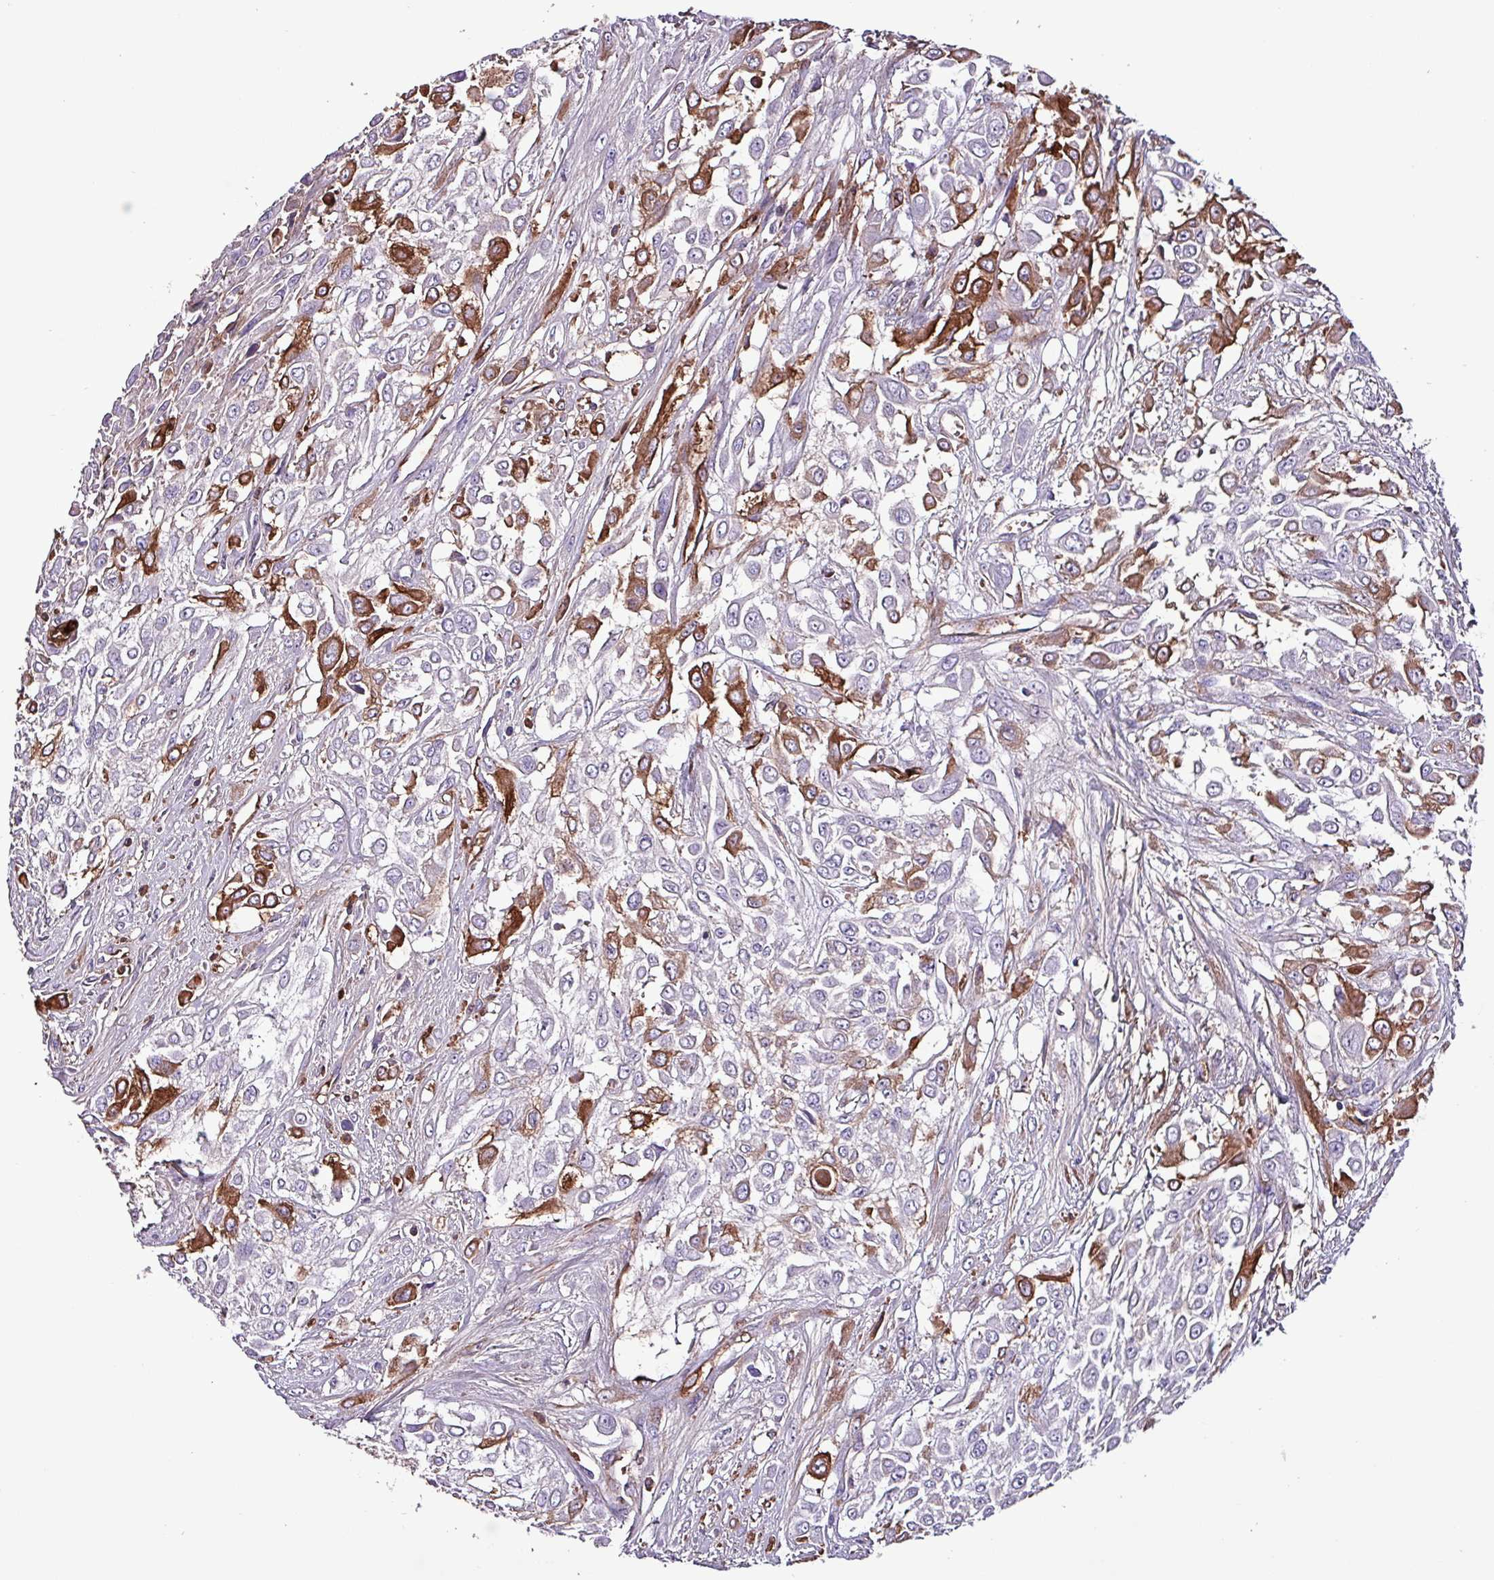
{"staining": {"intensity": "strong", "quantity": "<25%", "location": "cytoplasmic/membranous"}, "tissue": "urothelial cancer", "cell_type": "Tumor cells", "image_type": "cancer", "snomed": [{"axis": "morphology", "description": "Urothelial carcinoma, High grade"}, {"axis": "topography", "description": "Urinary bladder"}], "caption": "The immunohistochemical stain shows strong cytoplasmic/membranous expression in tumor cells of high-grade urothelial carcinoma tissue.", "gene": "HP", "patient": {"sex": "male", "age": 57}}